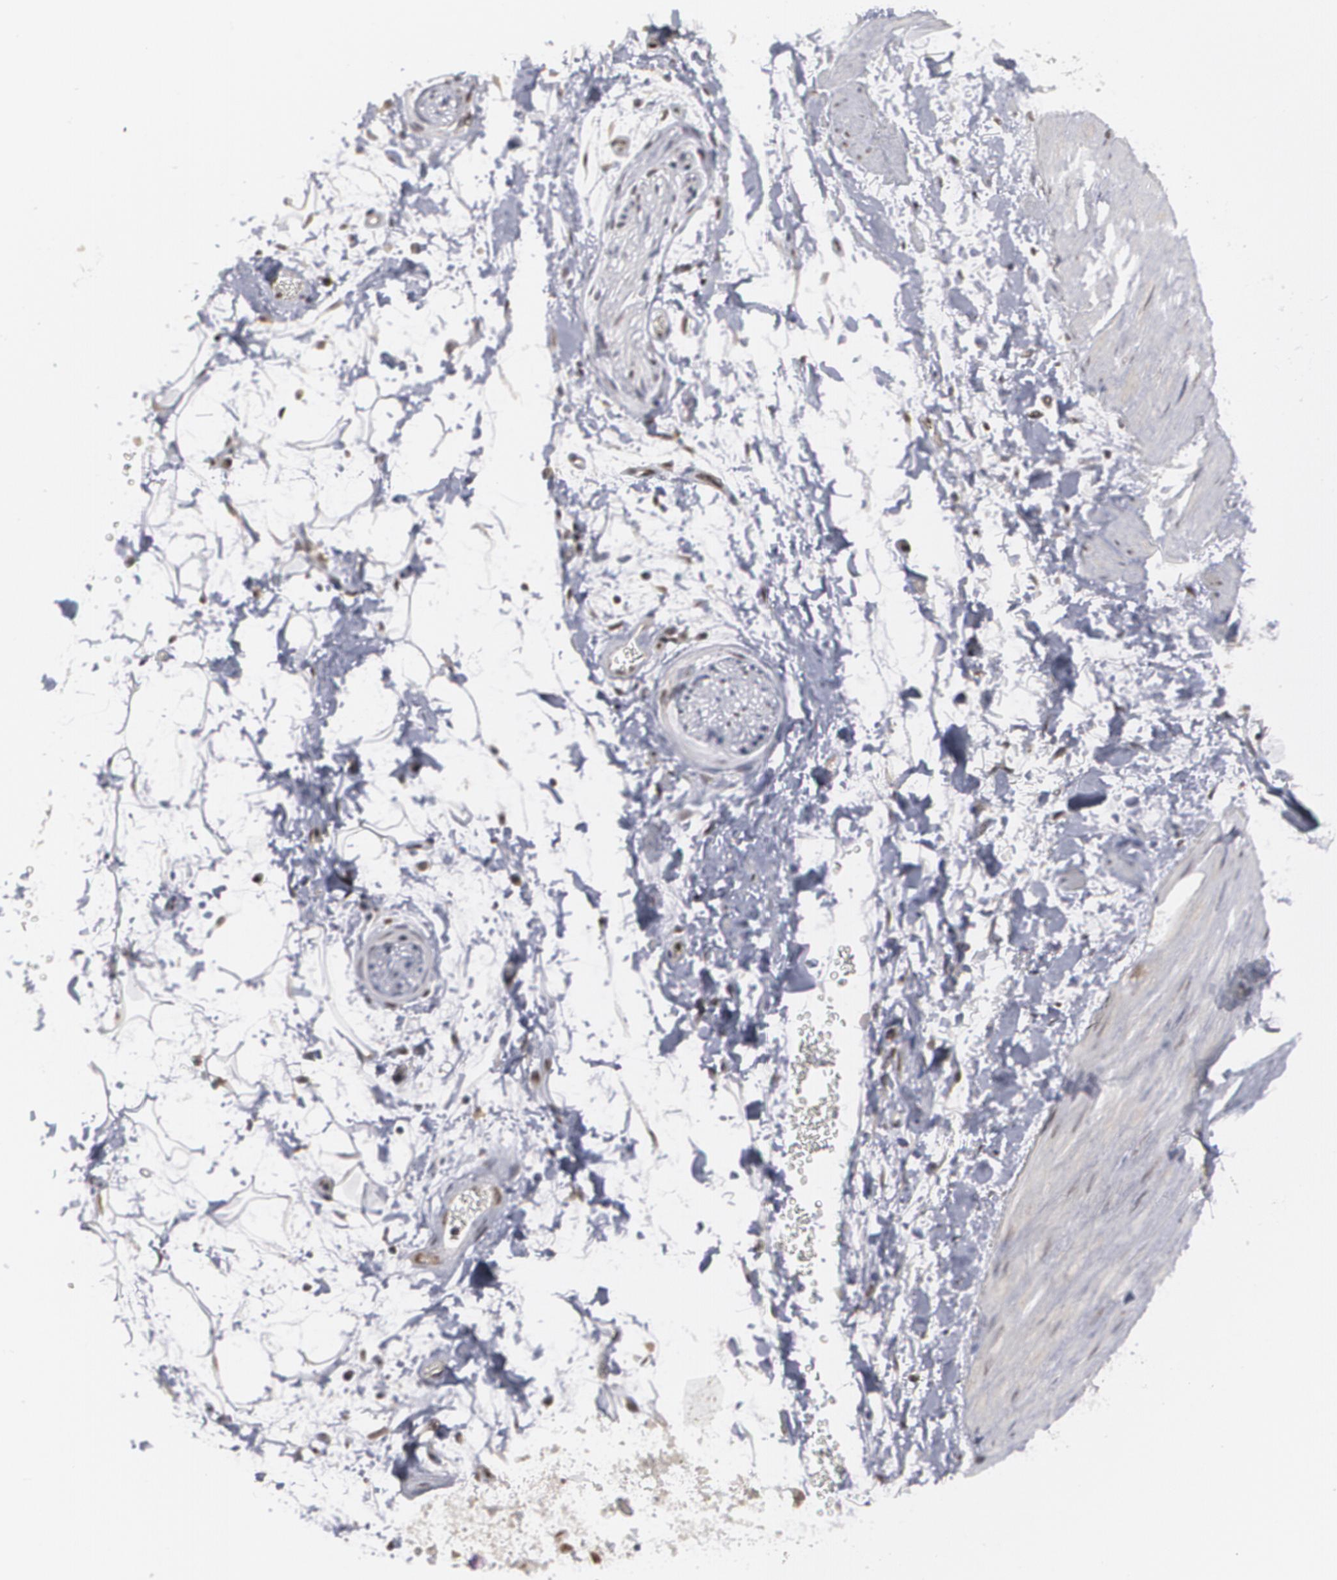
{"staining": {"intensity": "weak", "quantity": ">75%", "location": "cytoplasmic/membranous"}, "tissue": "adipose tissue", "cell_type": "Adipocytes", "image_type": "normal", "snomed": [{"axis": "morphology", "description": "Normal tissue, NOS"}, {"axis": "topography", "description": "Vascular tissue"}], "caption": "DAB immunohistochemical staining of unremarkable adipose tissue shows weak cytoplasmic/membranous protein staining in about >75% of adipocytes.", "gene": "INTS6L", "patient": {"sex": "male", "age": 41}}